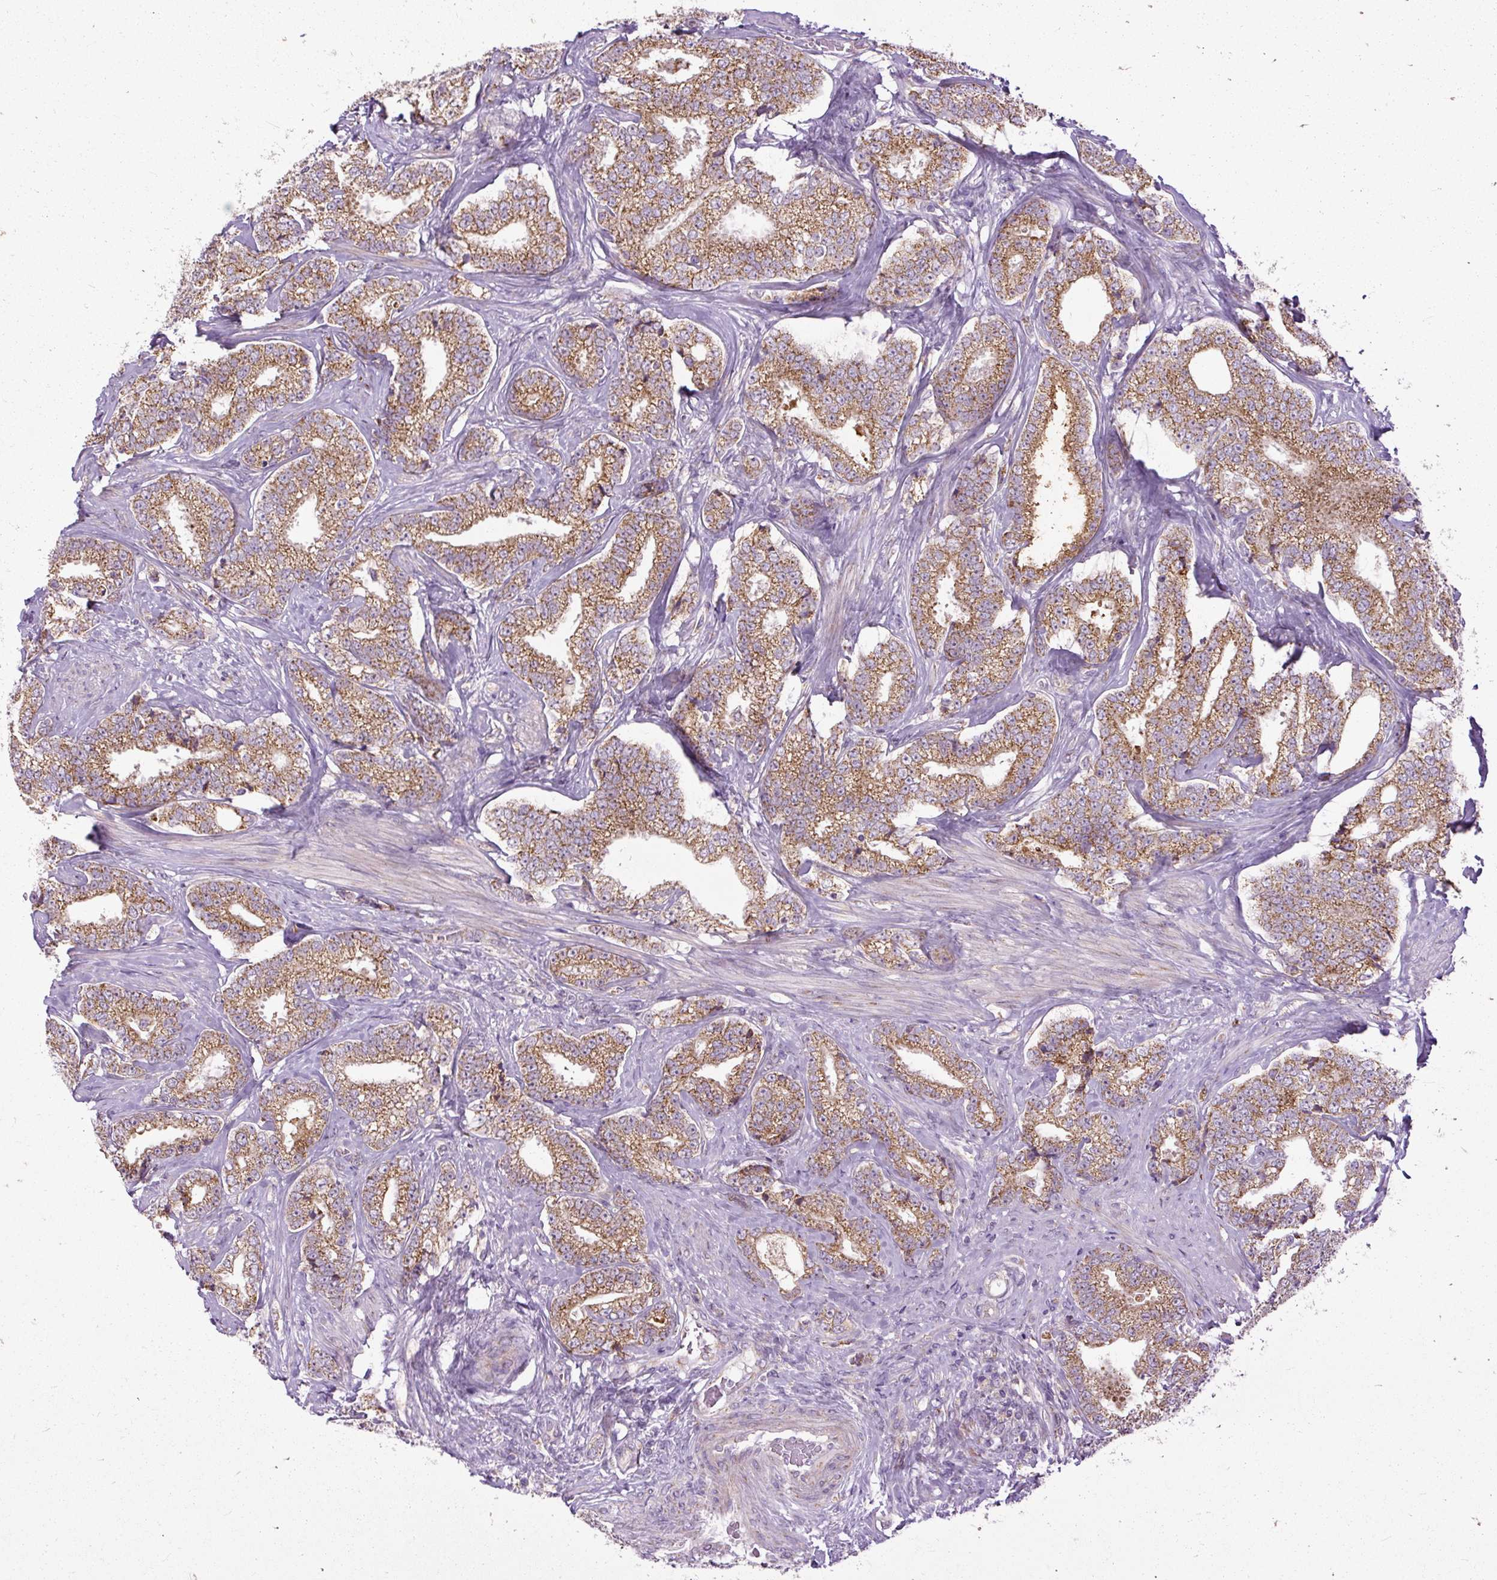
{"staining": {"intensity": "moderate", "quantity": ">75%", "location": "cytoplasmic/membranous"}, "tissue": "prostate cancer", "cell_type": "Tumor cells", "image_type": "cancer", "snomed": [{"axis": "morphology", "description": "Adenocarcinoma, Low grade"}, {"axis": "topography", "description": "Prostate"}], "caption": "Prostate cancer was stained to show a protein in brown. There is medium levels of moderate cytoplasmic/membranous positivity in approximately >75% of tumor cells. The staining was performed using DAB to visualize the protein expression in brown, while the nuclei were stained in blue with hematoxylin (Magnification: 20x).", "gene": "TM2D3", "patient": {"sex": "male", "age": 63}}